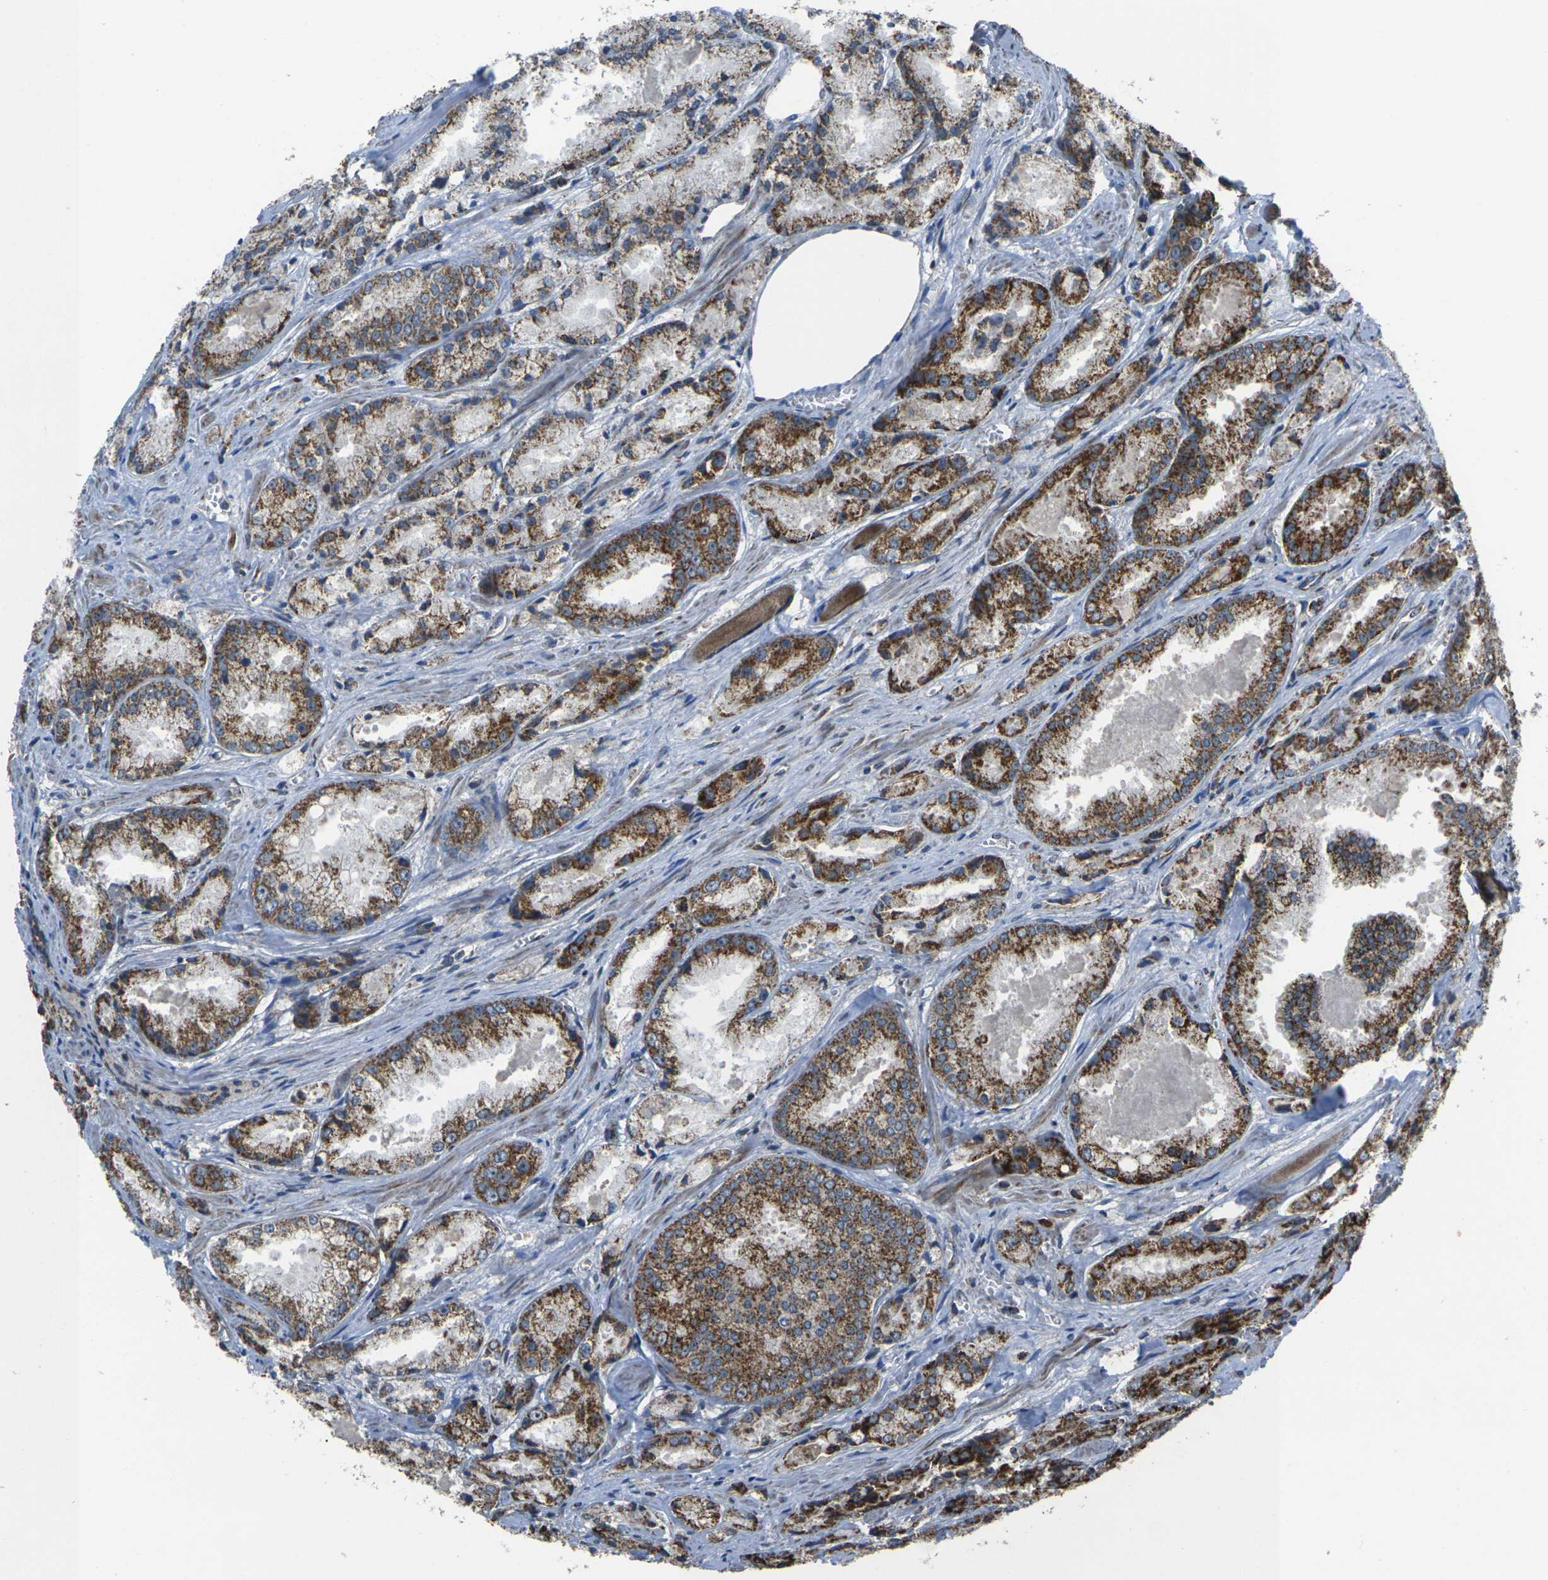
{"staining": {"intensity": "strong", "quantity": ">75%", "location": "cytoplasmic/membranous"}, "tissue": "prostate cancer", "cell_type": "Tumor cells", "image_type": "cancer", "snomed": [{"axis": "morphology", "description": "Adenocarcinoma, Low grade"}, {"axis": "topography", "description": "Prostate"}], "caption": "Immunohistochemistry photomicrograph of neoplastic tissue: prostate cancer stained using immunohistochemistry (IHC) displays high levels of strong protein expression localized specifically in the cytoplasmic/membranous of tumor cells, appearing as a cytoplasmic/membranous brown color.", "gene": "TMEM120B", "patient": {"sex": "male", "age": 64}}